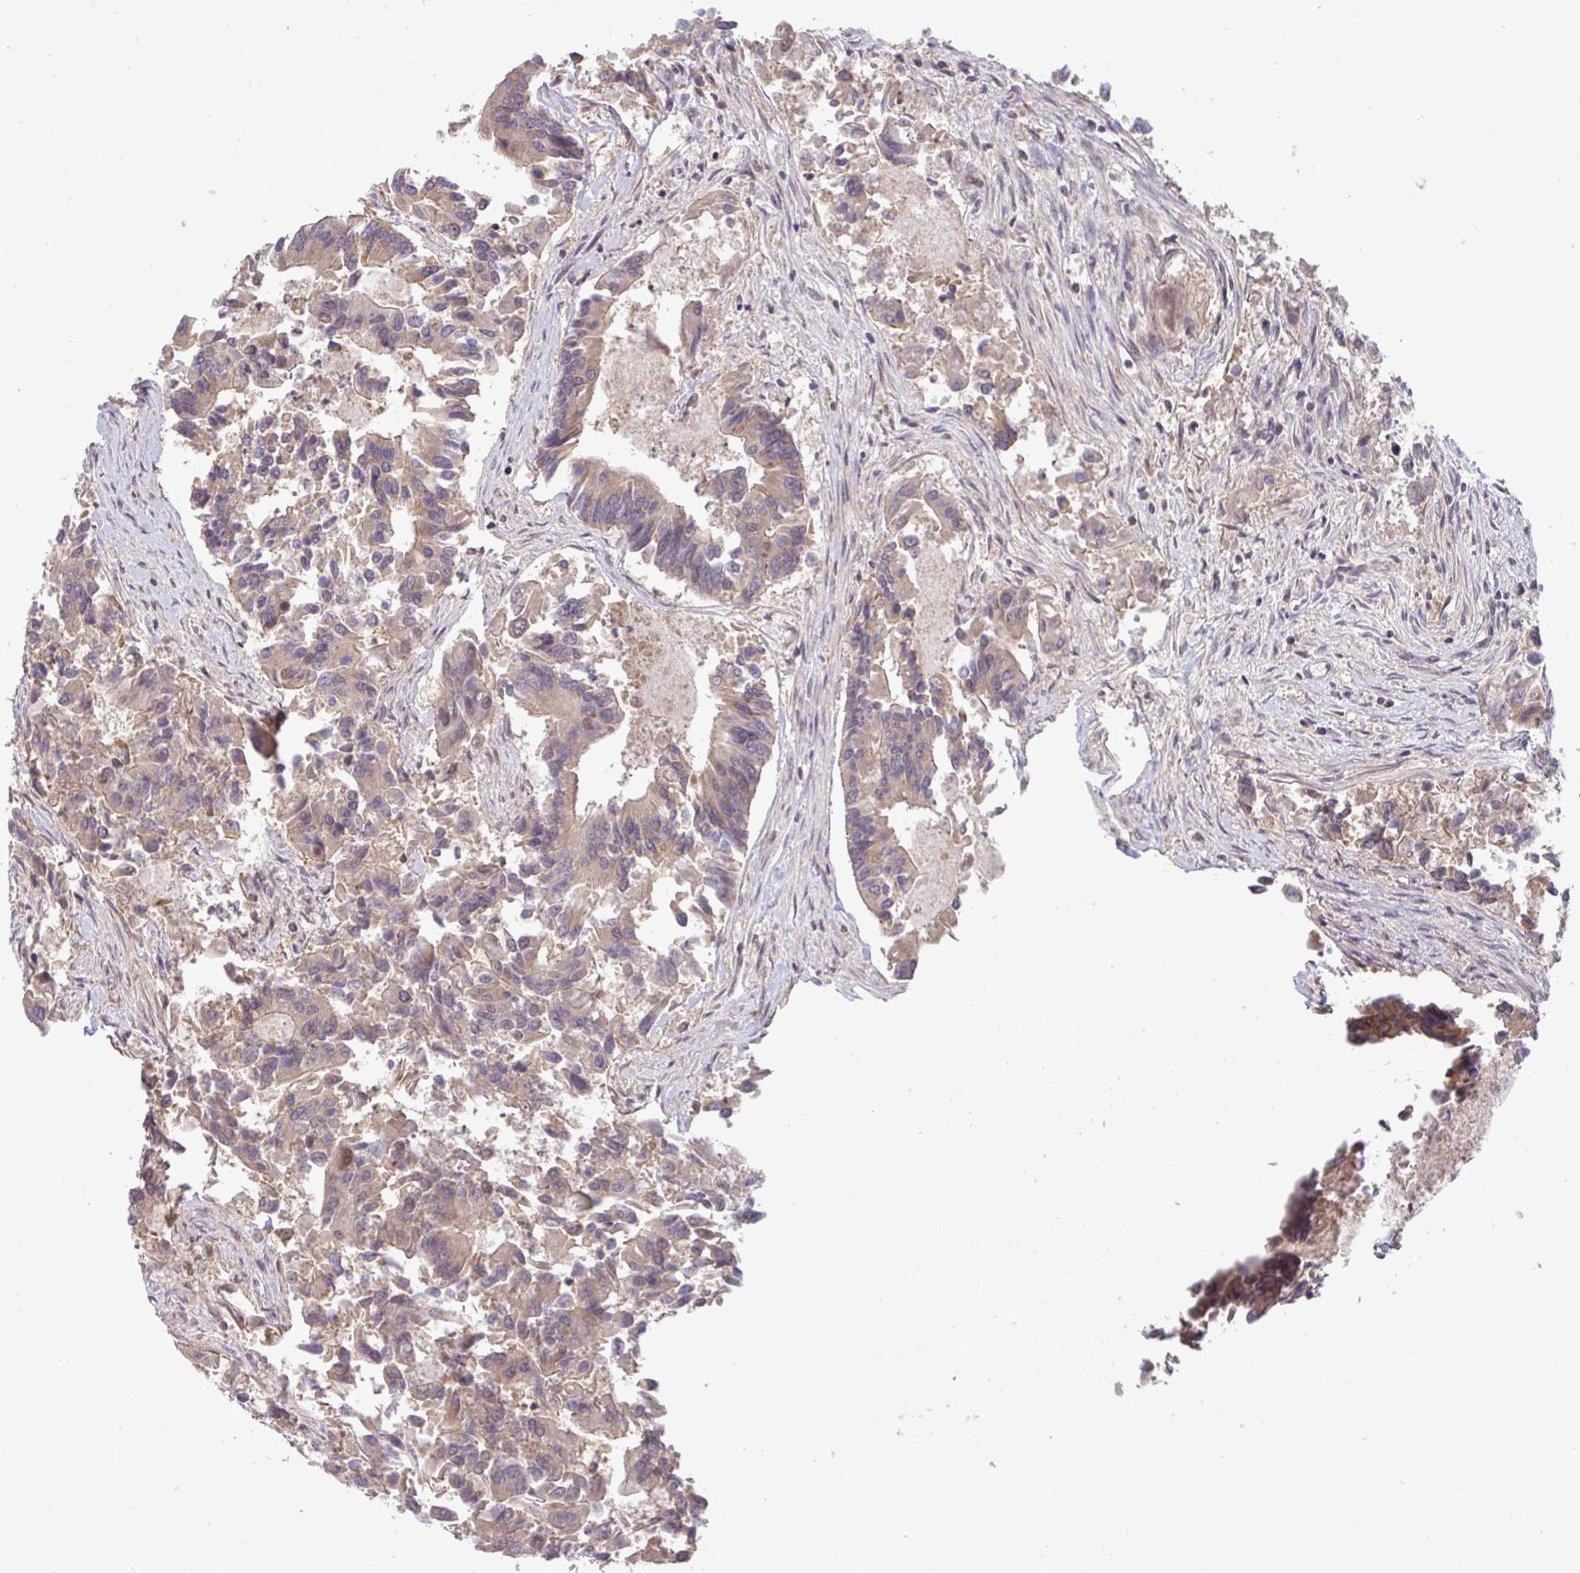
{"staining": {"intensity": "moderate", "quantity": "25%-75%", "location": "cytoplasmic/membranous,nuclear"}, "tissue": "colorectal cancer", "cell_type": "Tumor cells", "image_type": "cancer", "snomed": [{"axis": "morphology", "description": "Adenocarcinoma, NOS"}, {"axis": "topography", "description": "Colon"}], "caption": "Immunohistochemistry (IHC) histopathology image of human colorectal cancer stained for a protein (brown), which exhibits medium levels of moderate cytoplasmic/membranous and nuclear staining in approximately 25%-75% of tumor cells.", "gene": "PUF60", "patient": {"sex": "female", "age": 67}}